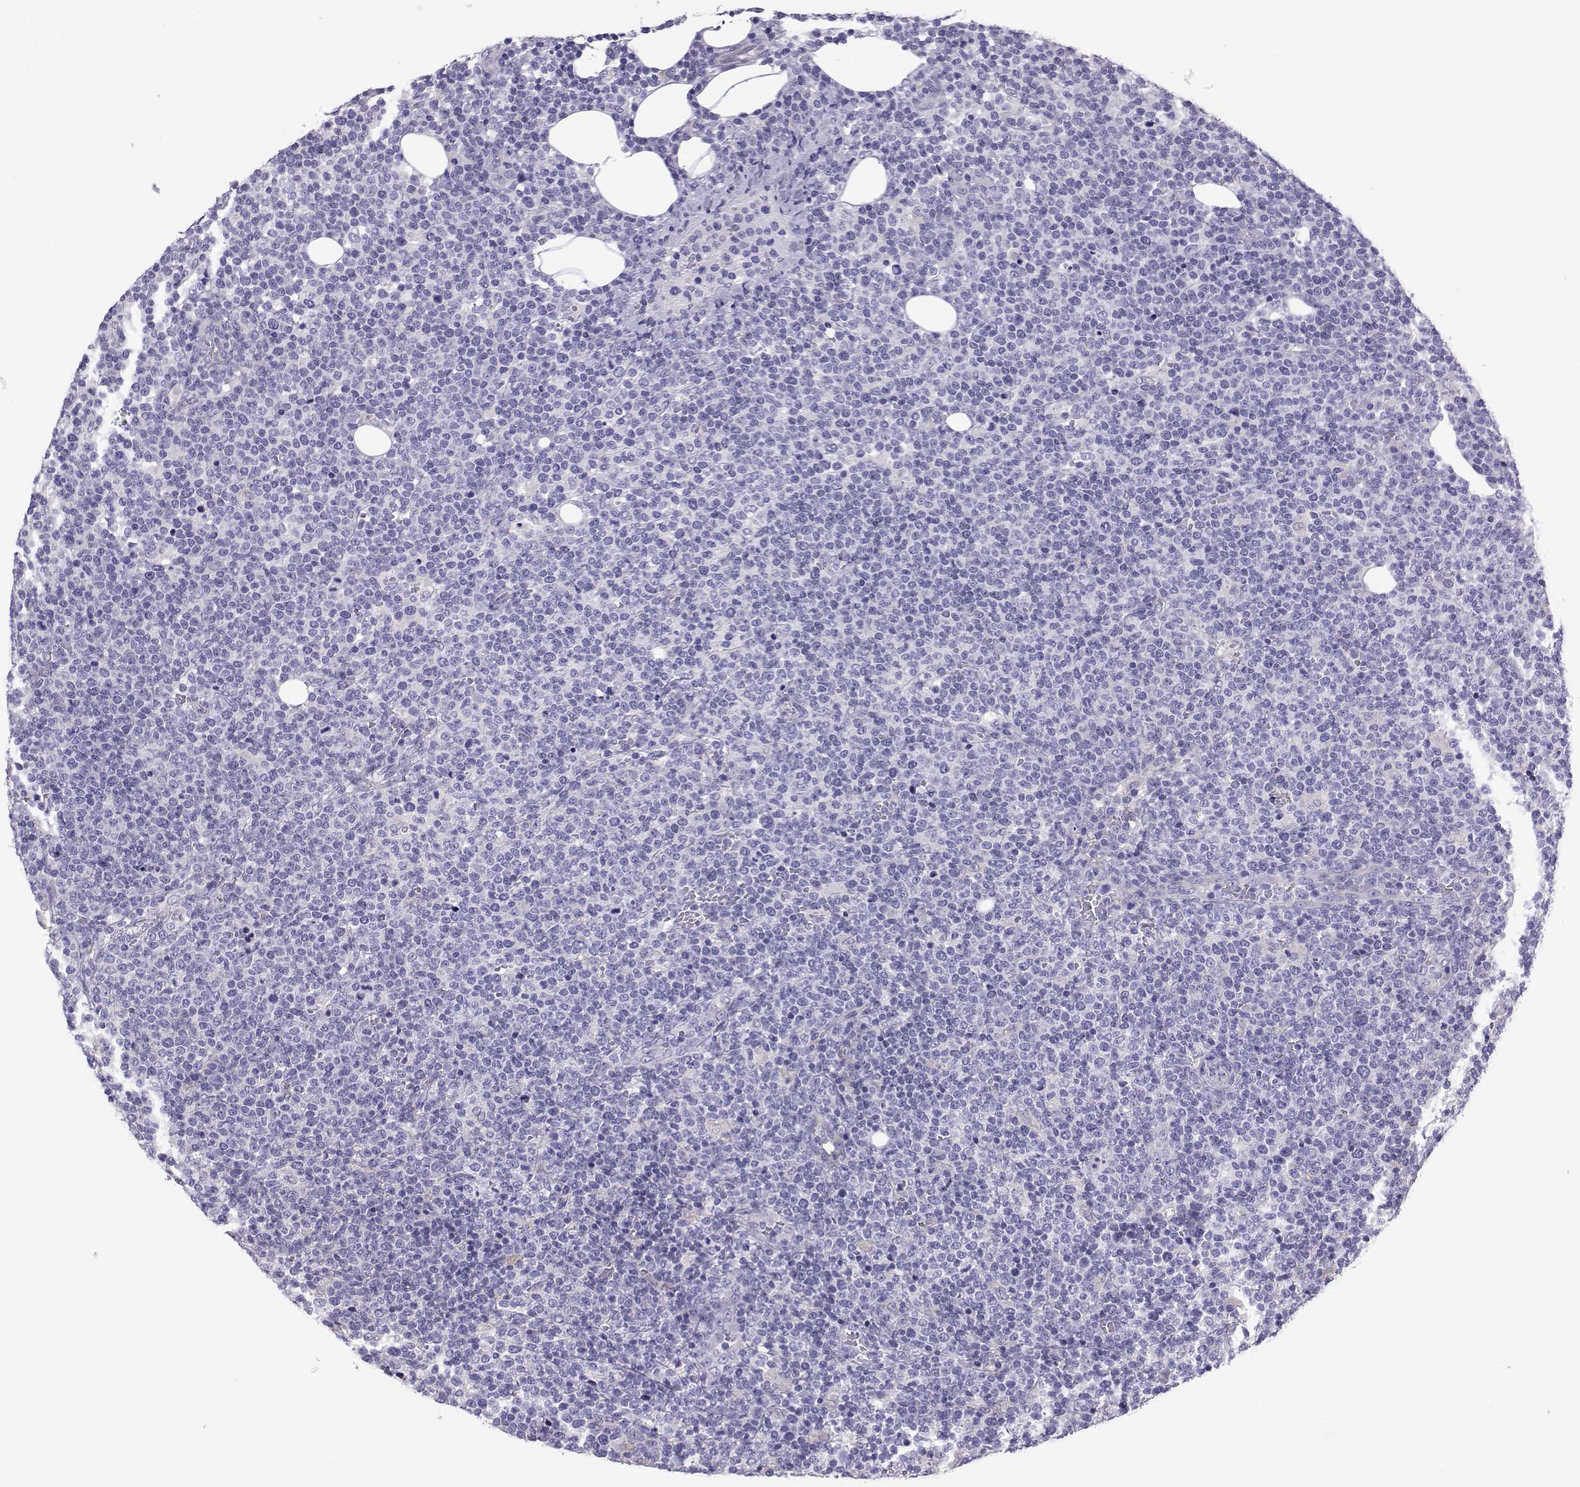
{"staining": {"intensity": "negative", "quantity": "none", "location": "none"}, "tissue": "lymphoma", "cell_type": "Tumor cells", "image_type": "cancer", "snomed": [{"axis": "morphology", "description": "Malignant lymphoma, non-Hodgkin's type, High grade"}, {"axis": "topography", "description": "Lymph node"}], "caption": "An image of lymphoma stained for a protein demonstrates no brown staining in tumor cells. (Stains: DAB (3,3'-diaminobenzidine) immunohistochemistry with hematoxylin counter stain, Microscopy: brightfield microscopy at high magnification).", "gene": "CFAP70", "patient": {"sex": "male", "age": 61}}